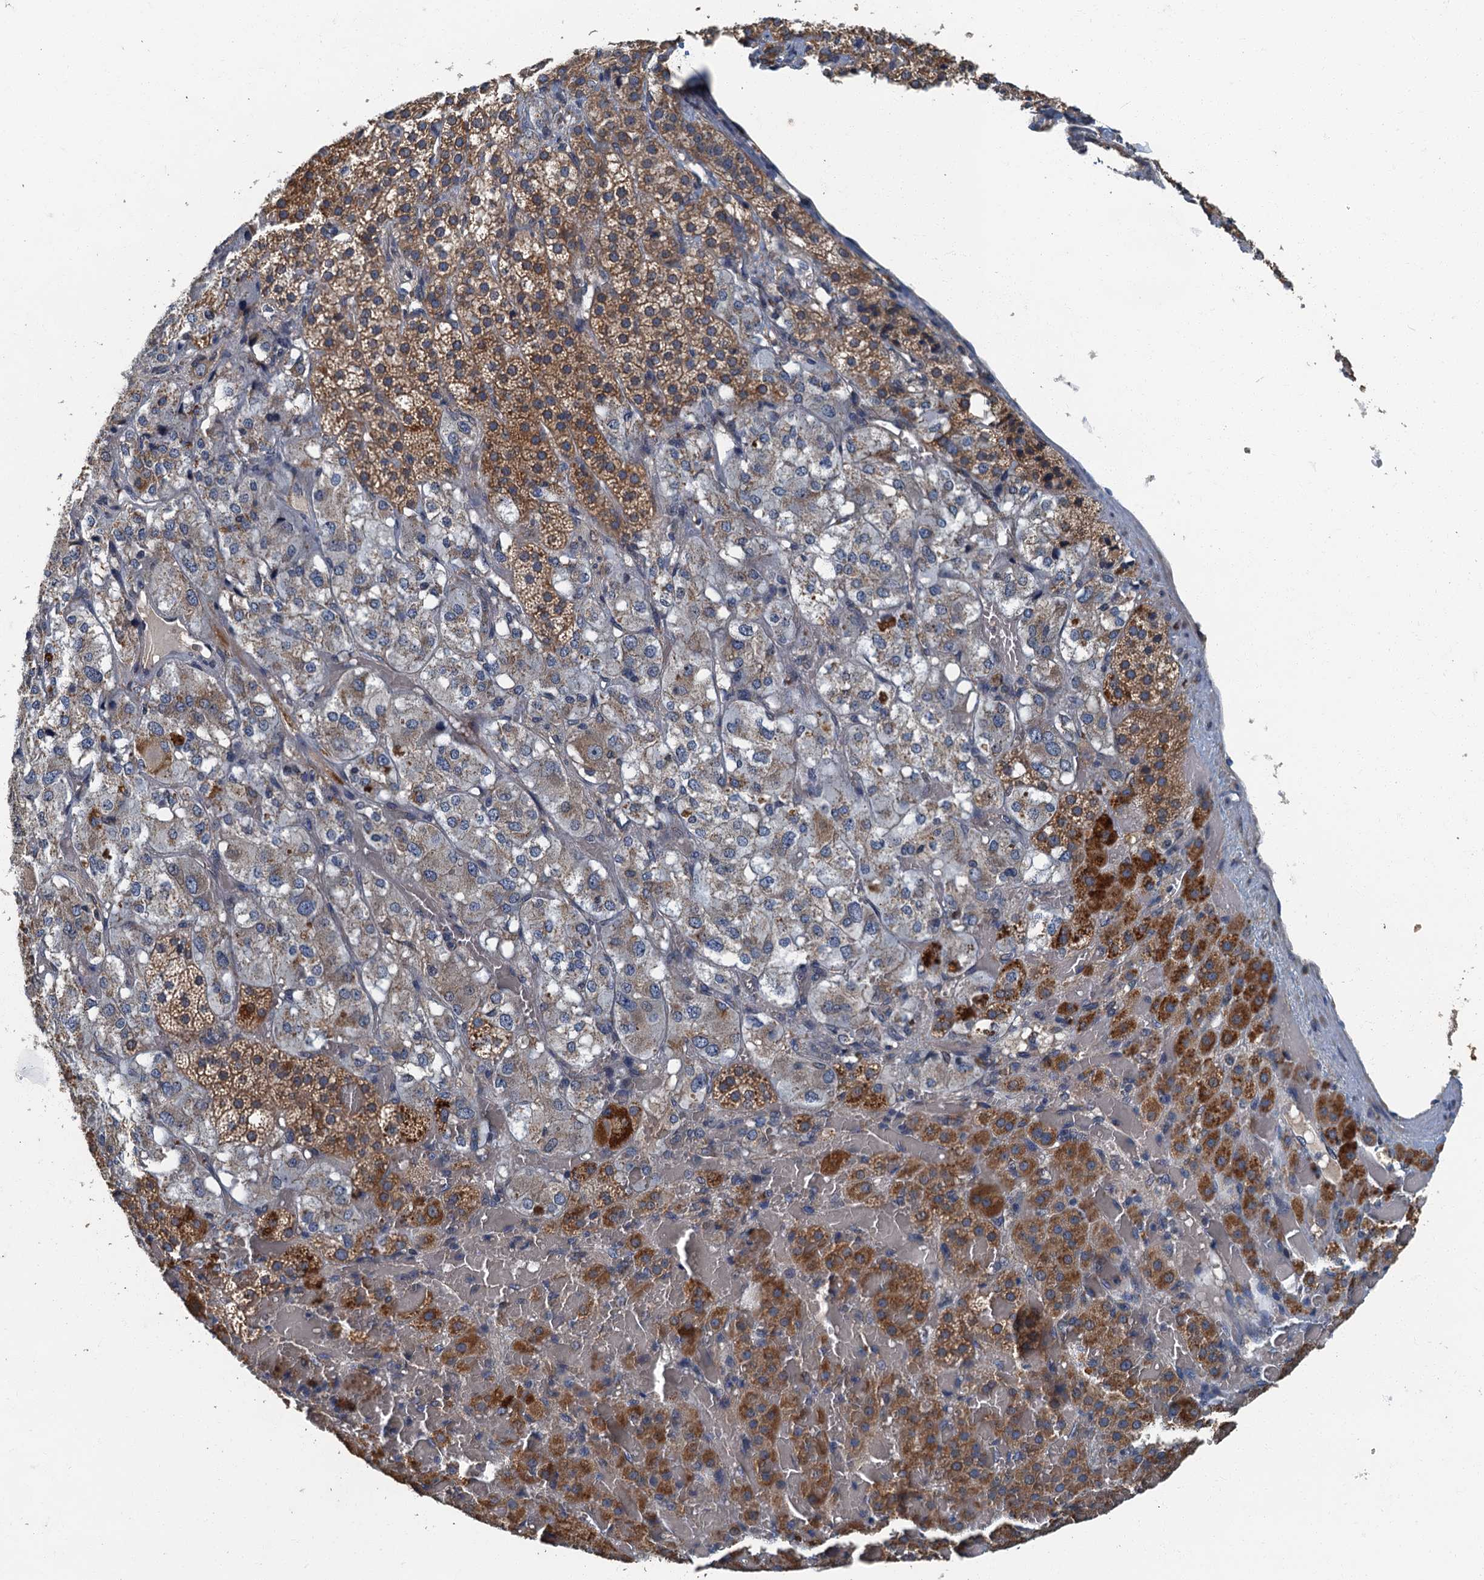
{"staining": {"intensity": "moderate", "quantity": ">75%", "location": "cytoplasmic/membranous"}, "tissue": "adrenal gland", "cell_type": "Glandular cells", "image_type": "normal", "snomed": [{"axis": "morphology", "description": "Normal tissue, NOS"}, {"axis": "topography", "description": "Adrenal gland"}], "caption": "Approximately >75% of glandular cells in unremarkable adrenal gland reveal moderate cytoplasmic/membranous protein expression as visualized by brown immunohistochemical staining.", "gene": "DDX49", "patient": {"sex": "female", "age": 59}}